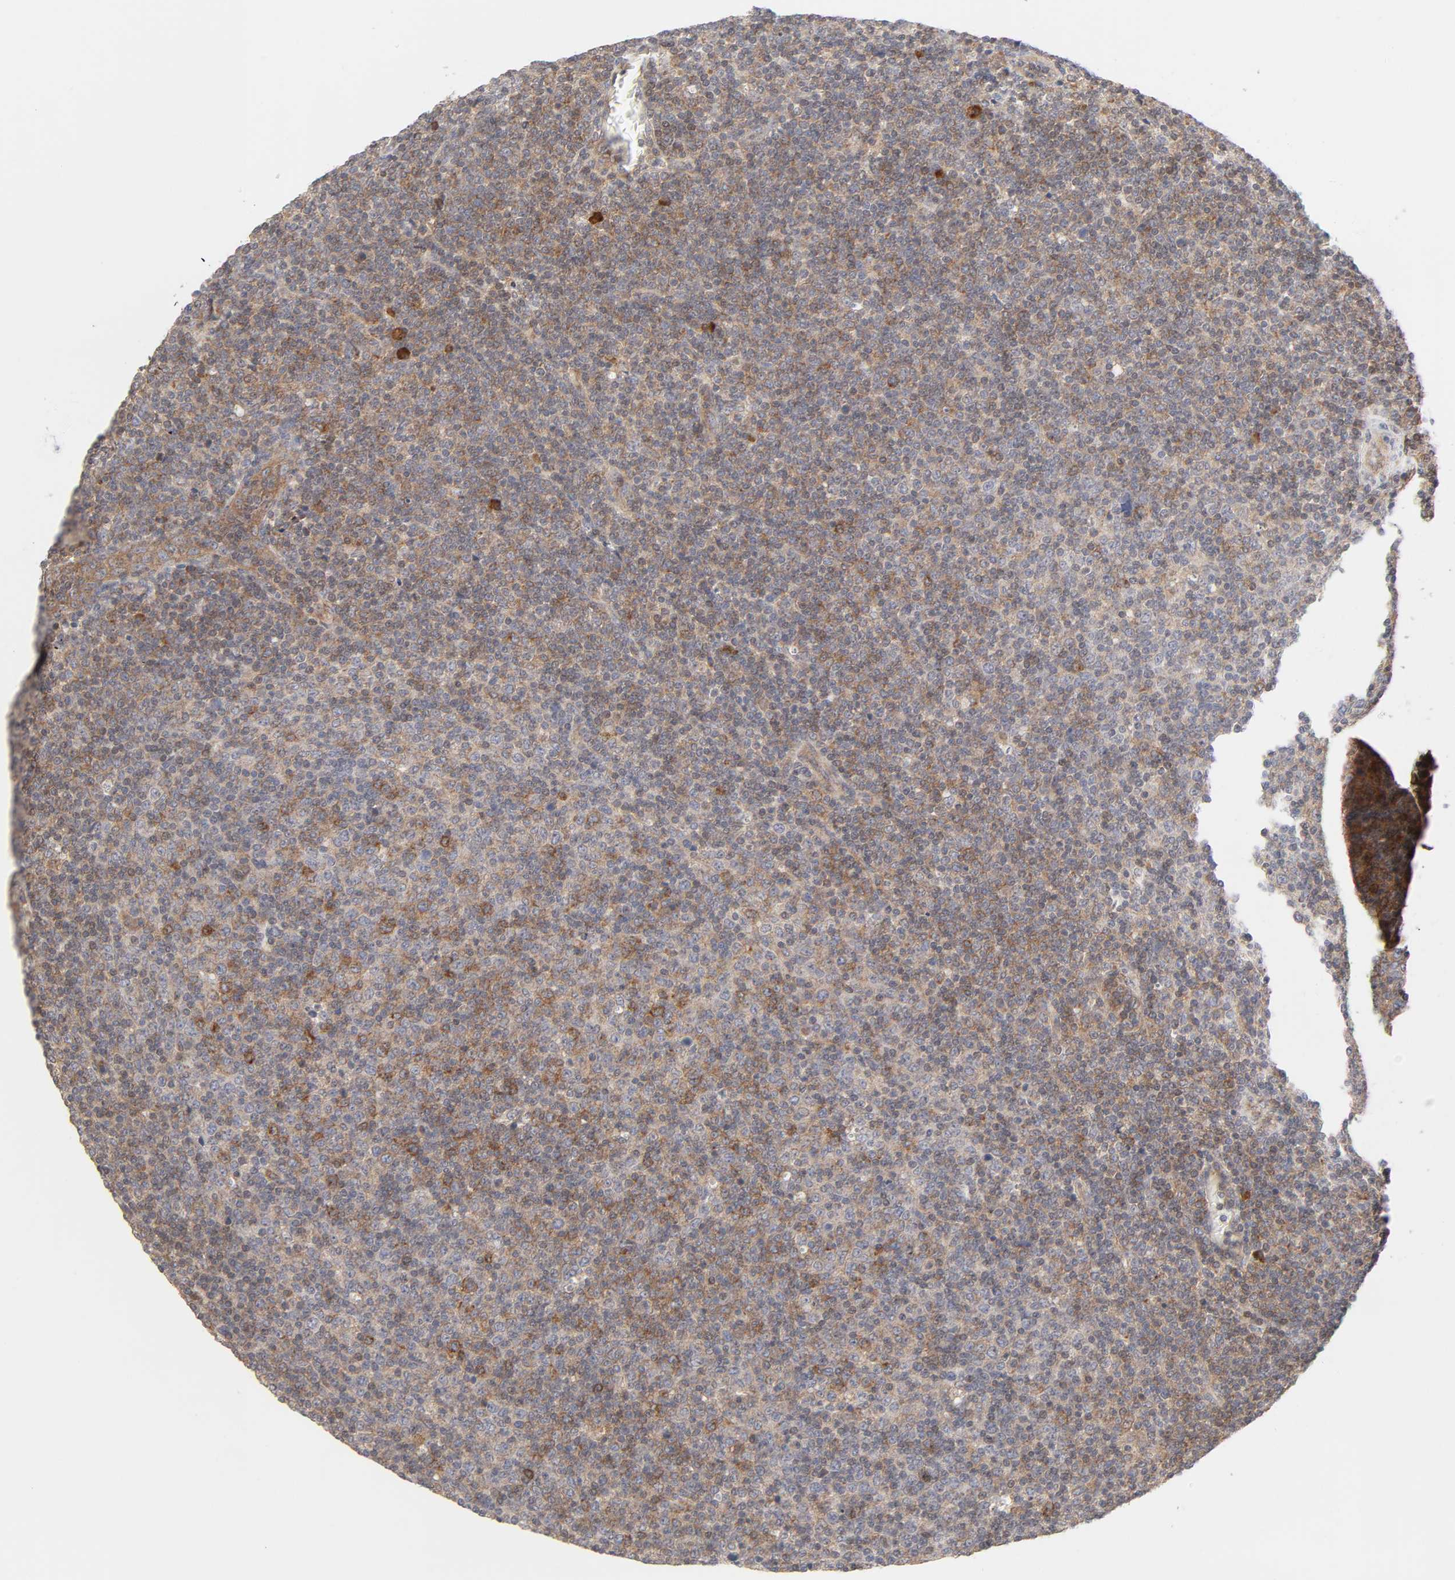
{"staining": {"intensity": "moderate", "quantity": "25%-75%", "location": "cytoplasmic/membranous"}, "tissue": "lymphoma", "cell_type": "Tumor cells", "image_type": "cancer", "snomed": [{"axis": "morphology", "description": "Malignant lymphoma, non-Hodgkin's type, Low grade"}, {"axis": "topography", "description": "Lymph node"}], "caption": "Protein expression analysis of human malignant lymphoma, non-Hodgkin's type (low-grade) reveals moderate cytoplasmic/membranous positivity in about 25%-75% of tumor cells. (DAB IHC, brown staining for protein, blue staining for nuclei).", "gene": "IL4R", "patient": {"sex": "male", "age": 70}}